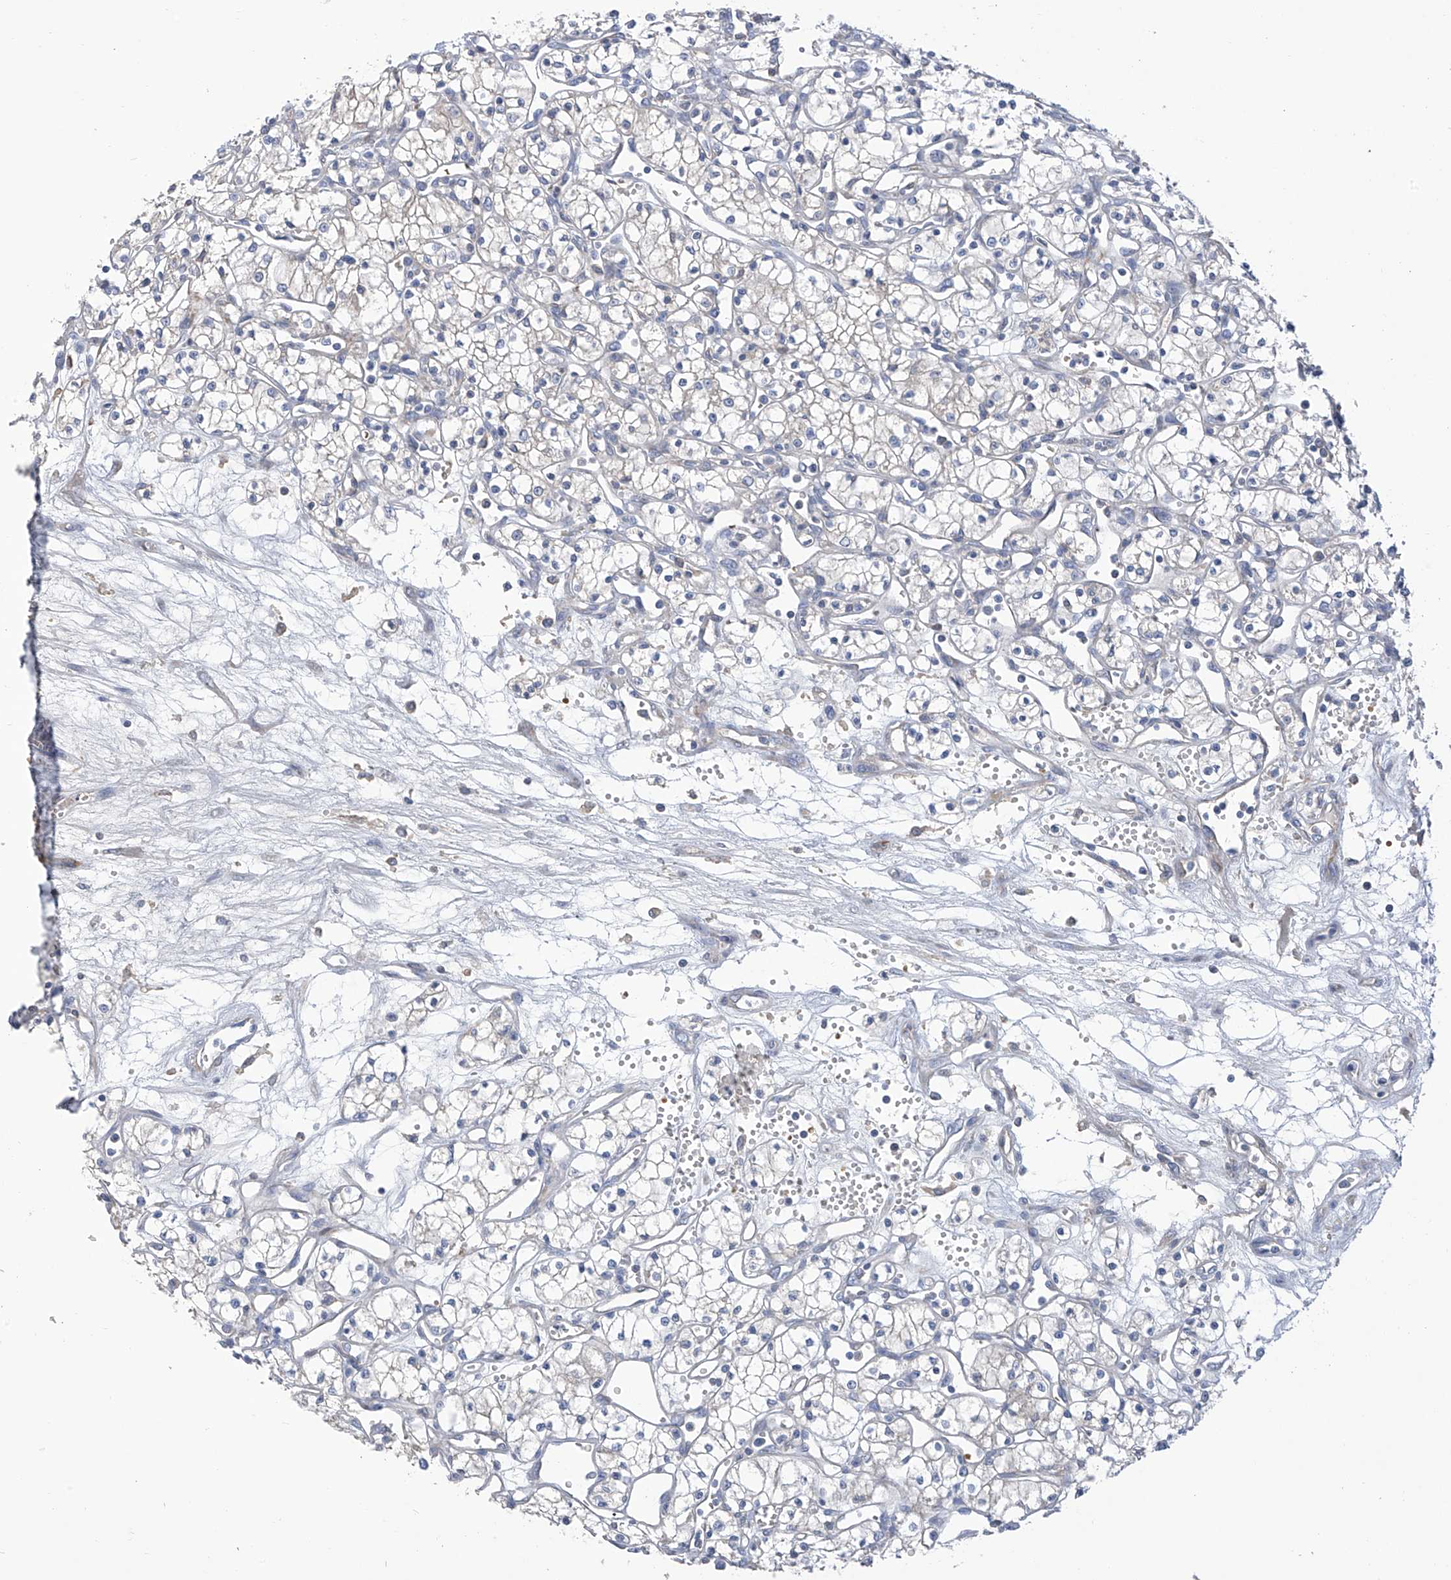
{"staining": {"intensity": "negative", "quantity": "none", "location": "none"}, "tissue": "renal cancer", "cell_type": "Tumor cells", "image_type": "cancer", "snomed": [{"axis": "morphology", "description": "Adenocarcinoma, NOS"}, {"axis": "topography", "description": "Kidney"}], "caption": "Immunohistochemistry histopathology image of neoplastic tissue: human renal adenocarcinoma stained with DAB (3,3'-diaminobenzidine) exhibits no significant protein staining in tumor cells.", "gene": "SLCO4A1", "patient": {"sex": "male", "age": 59}}